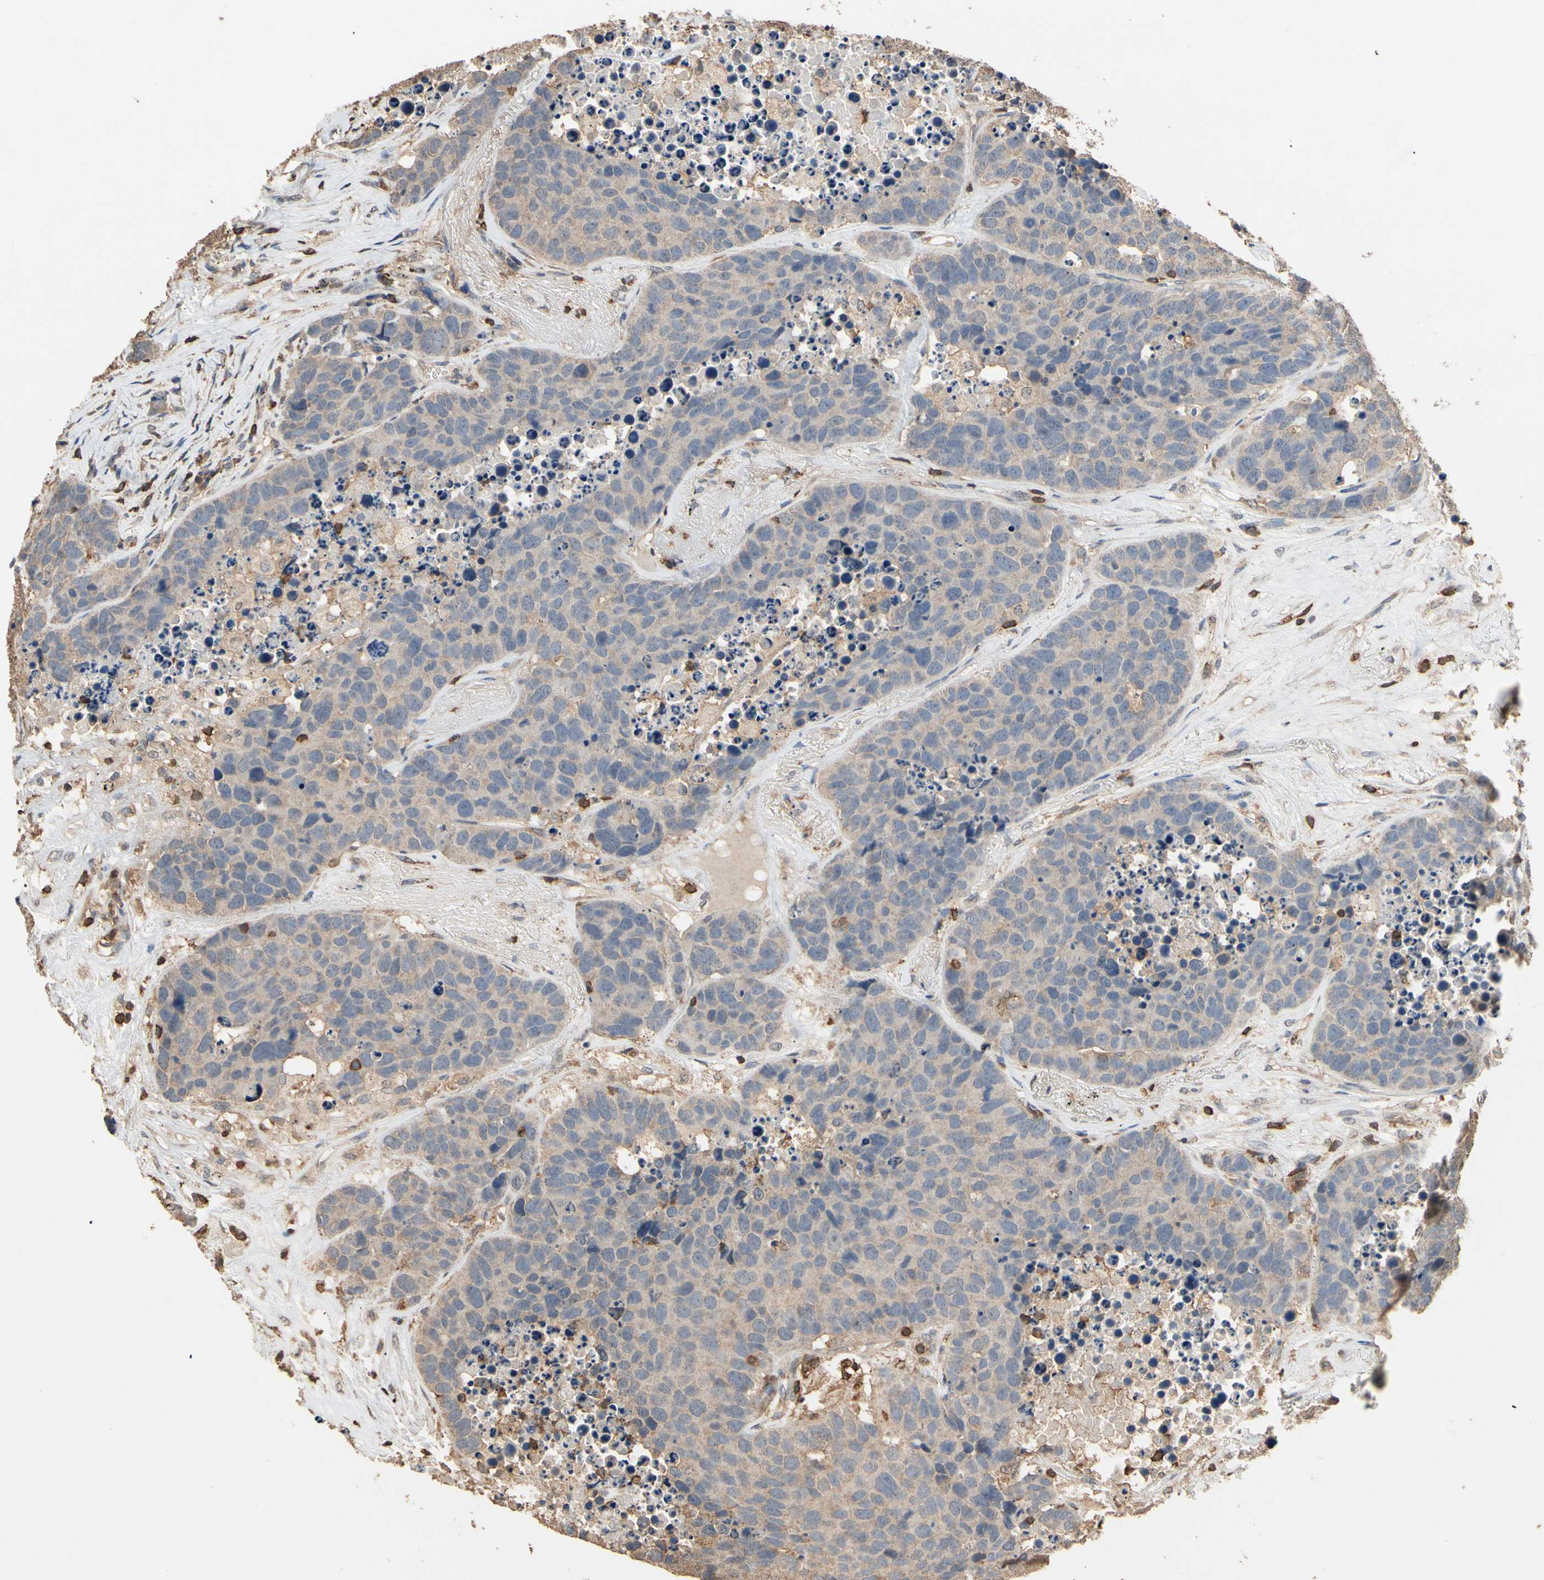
{"staining": {"intensity": "weak", "quantity": "25%-75%", "location": "cytoplasmic/membranous"}, "tissue": "carcinoid", "cell_type": "Tumor cells", "image_type": "cancer", "snomed": [{"axis": "morphology", "description": "Carcinoid, malignant, NOS"}, {"axis": "topography", "description": "Lung"}], "caption": "Carcinoid was stained to show a protein in brown. There is low levels of weak cytoplasmic/membranous expression in approximately 25%-75% of tumor cells. (Brightfield microscopy of DAB IHC at high magnification).", "gene": "MAP3K10", "patient": {"sex": "male", "age": 60}}